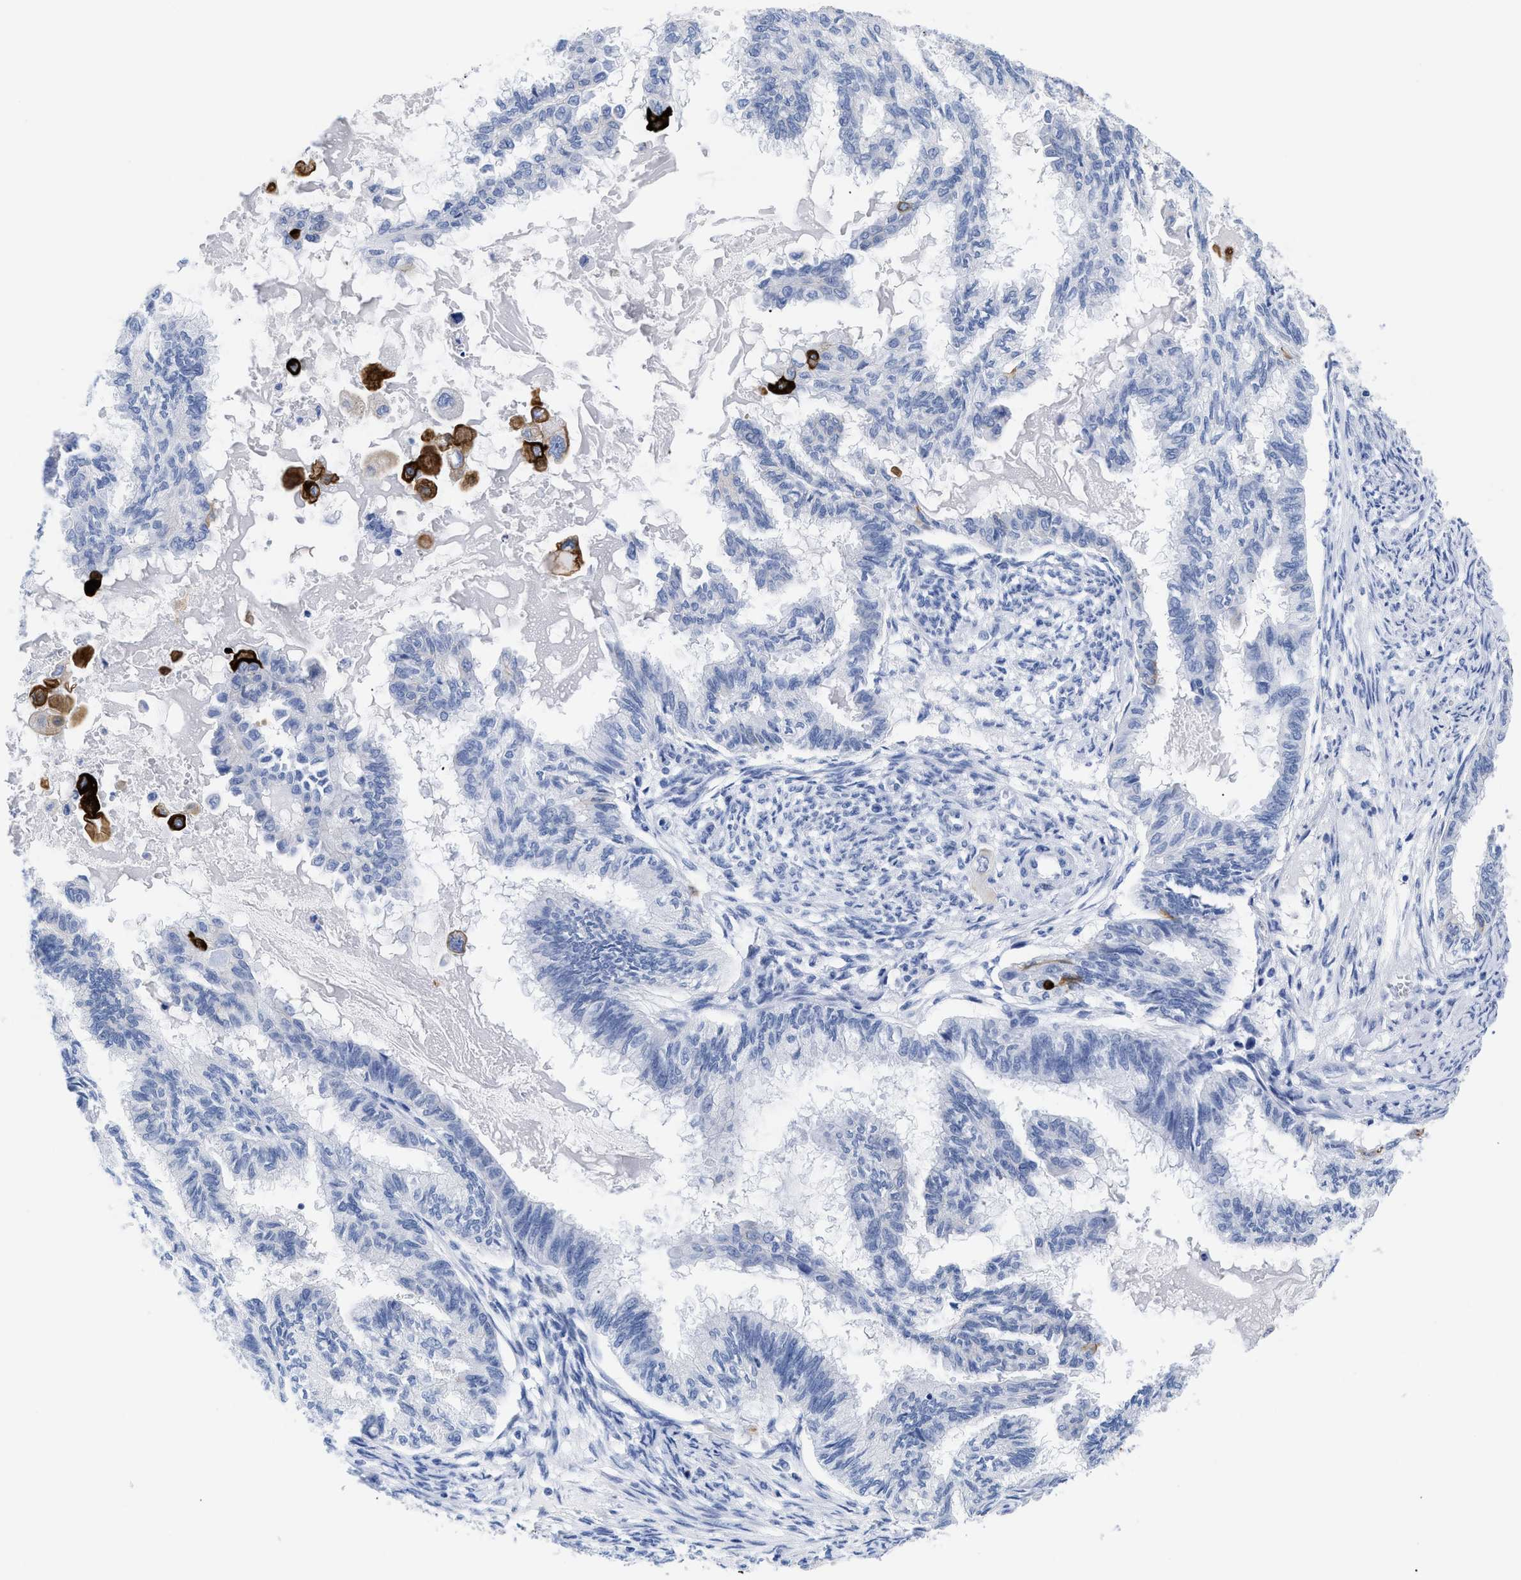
{"staining": {"intensity": "negative", "quantity": "none", "location": "none"}, "tissue": "cervical cancer", "cell_type": "Tumor cells", "image_type": "cancer", "snomed": [{"axis": "morphology", "description": "Normal tissue, NOS"}, {"axis": "morphology", "description": "Adenocarcinoma, NOS"}, {"axis": "topography", "description": "Cervix"}, {"axis": "topography", "description": "Endometrium"}], "caption": "Immunohistochemistry (IHC) of human adenocarcinoma (cervical) reveals no staining in tumor cells.", "gene": "DUSP26", "patient": {"sex": "female", "age": 86}}